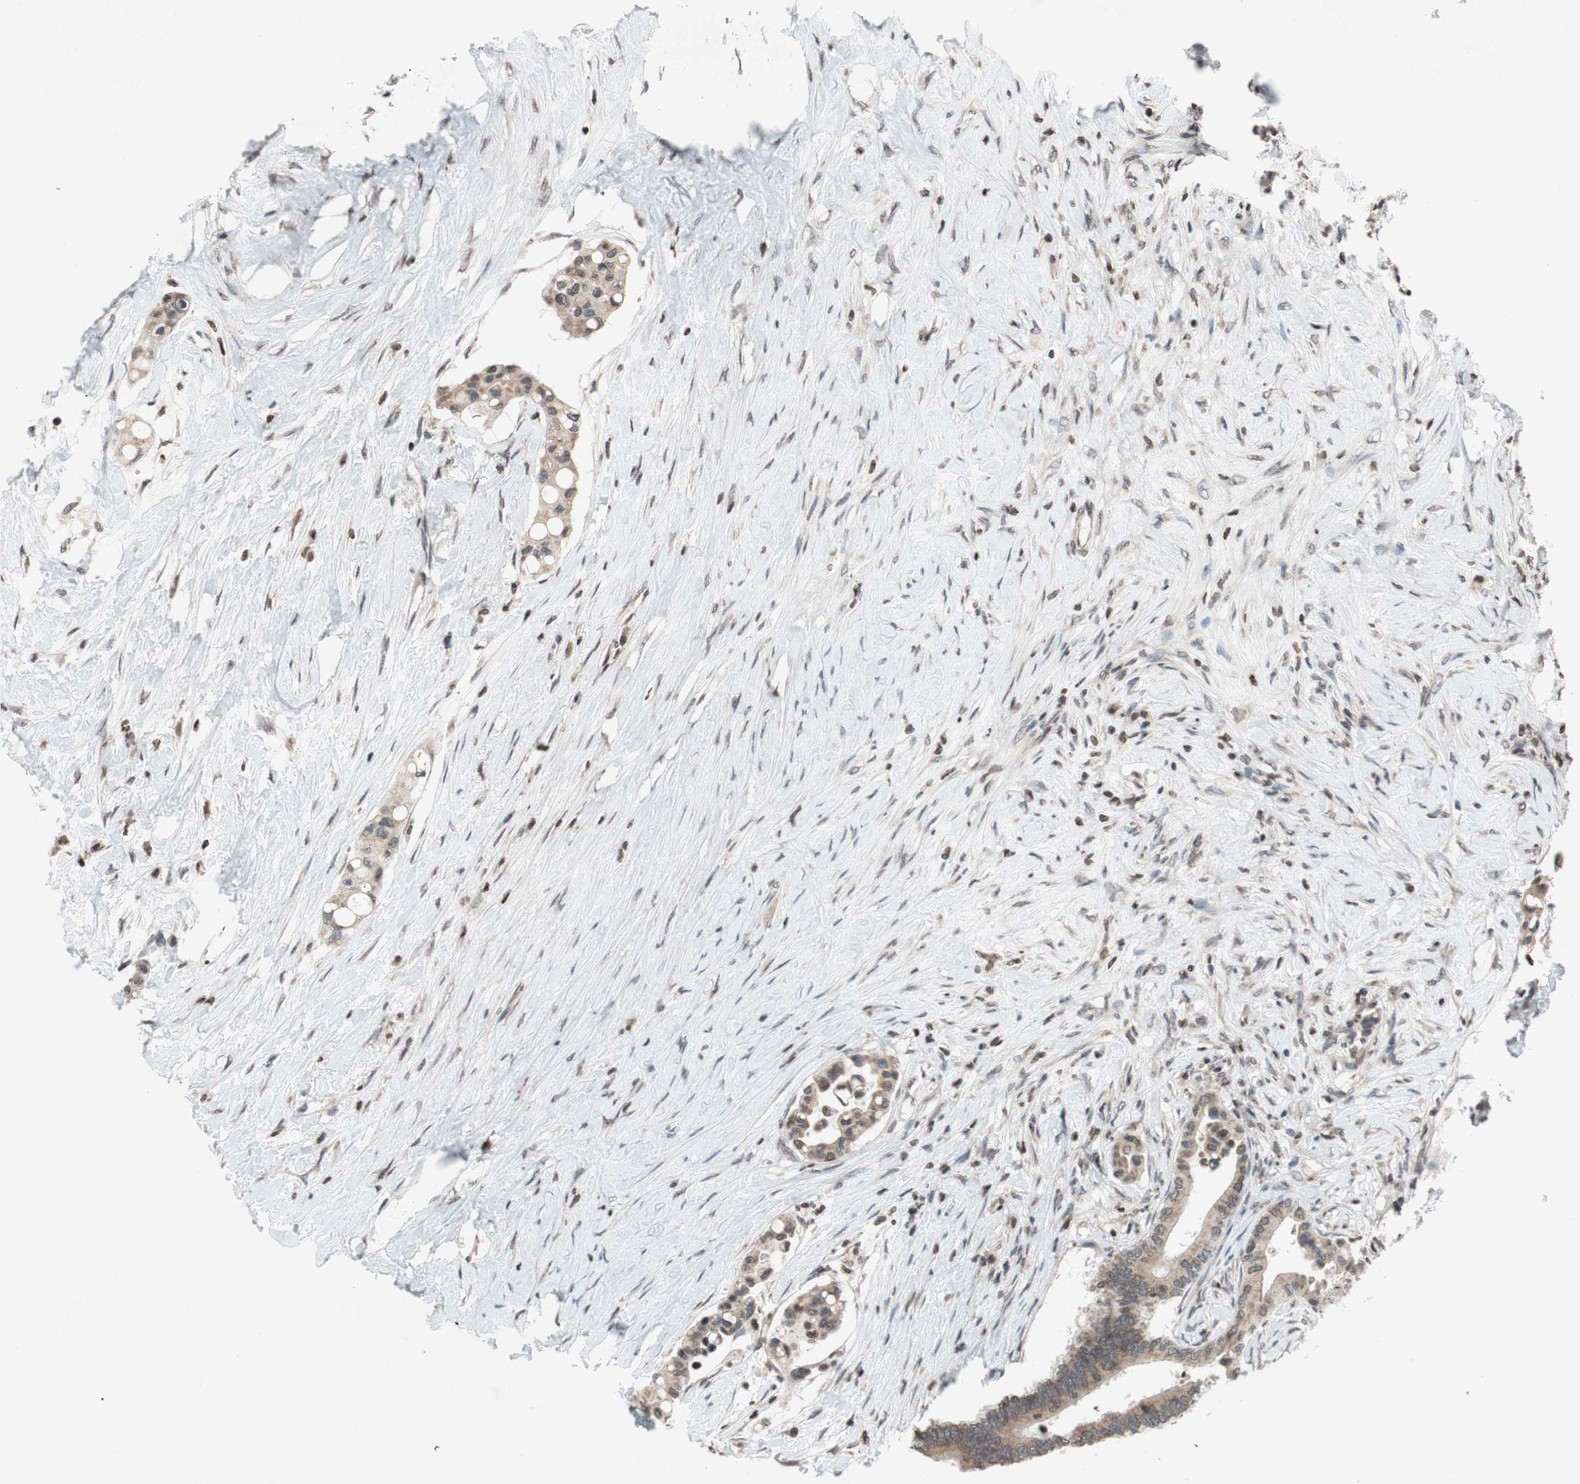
{"staining": {"intensity": "weak", "quantity": "25%-75%", "location": "cytoplasmic/membranous"}, "tissue": "colorectal cancer", "cell_type": "Tumor cells", "image_type": "cancer", "snomed": [{"axis": "morphology", "description": "Normal tissue, NOS"}, {"axis": "morphology", "description": "Adenocarcinoma, NOS"}, {"axis": "topography", "description": "Colon"}], "caption": "Protein expression analysis of human colorectal adenocarcinoma reveals weak cytoplasmic/membranous expression in about 25%-75% of tumor cells. (DAB = brown stain, brightfield microscopy at high magnification).", "gene": "MCM6", "patient": {"sex": "male", "age": 82}}